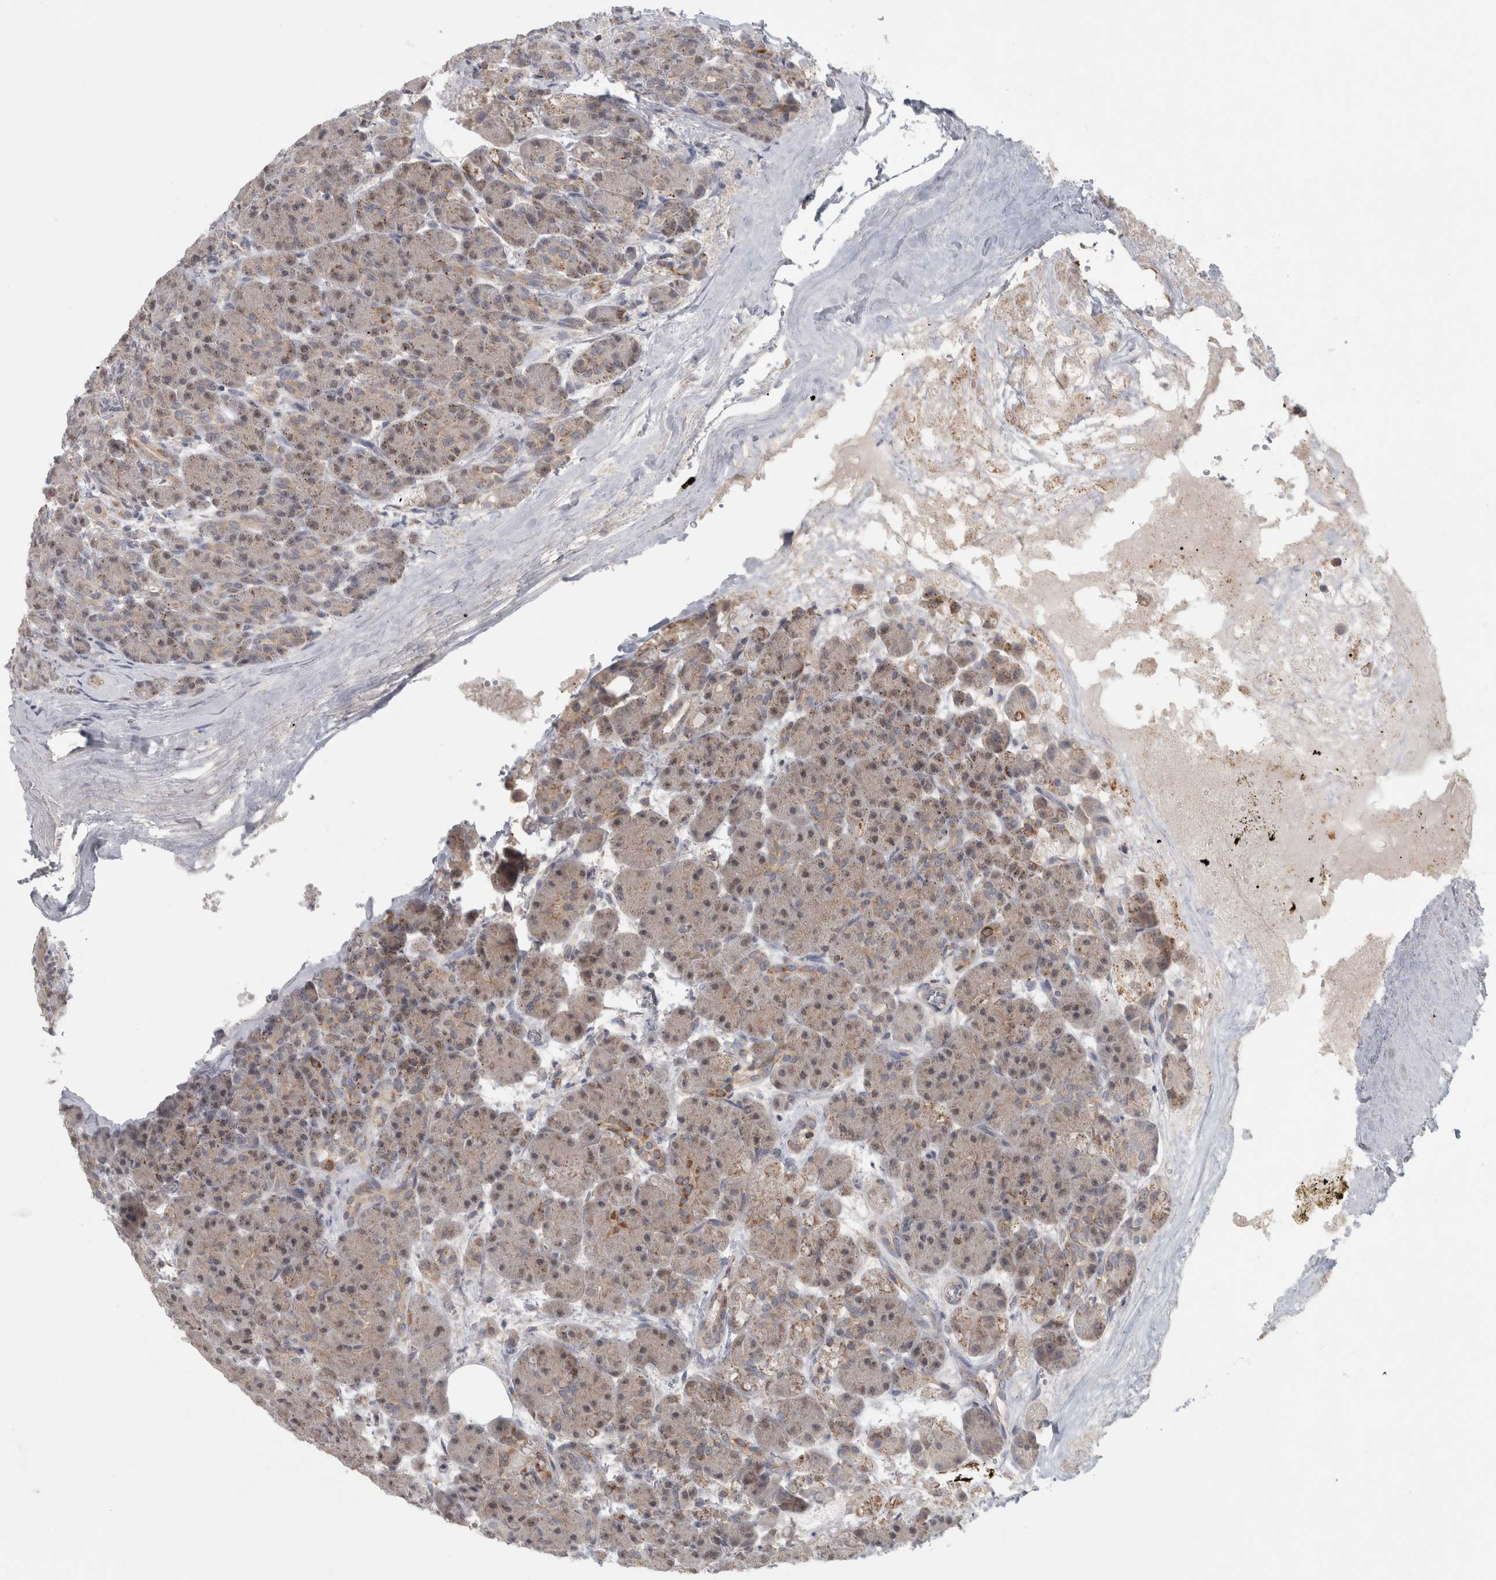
{"staining": {"intensity": "moderate", "quantity": ">75%", "location": "cytoplasmic/membranous,nuclear"}, "tissue": "pancreas", "cell_type": "Exocrine glandular cells", "image_type": "normal", "snomed": [{"axis": "morphology", "description": "Normal tissue, NOS"}, {"axis": "topography", "description": "Pancreas"}], "caption": "Pancreas stained with DAB (3,3'-diaminobenzidine) immunohistochemistry (IHC) reveals medium levels of moderate cytoplasmic/membranous,nuclear staining in about >75% of exocrine glandular cells.", "gene": "RAB18", "patient": {"sex": "male", "age": 63}}